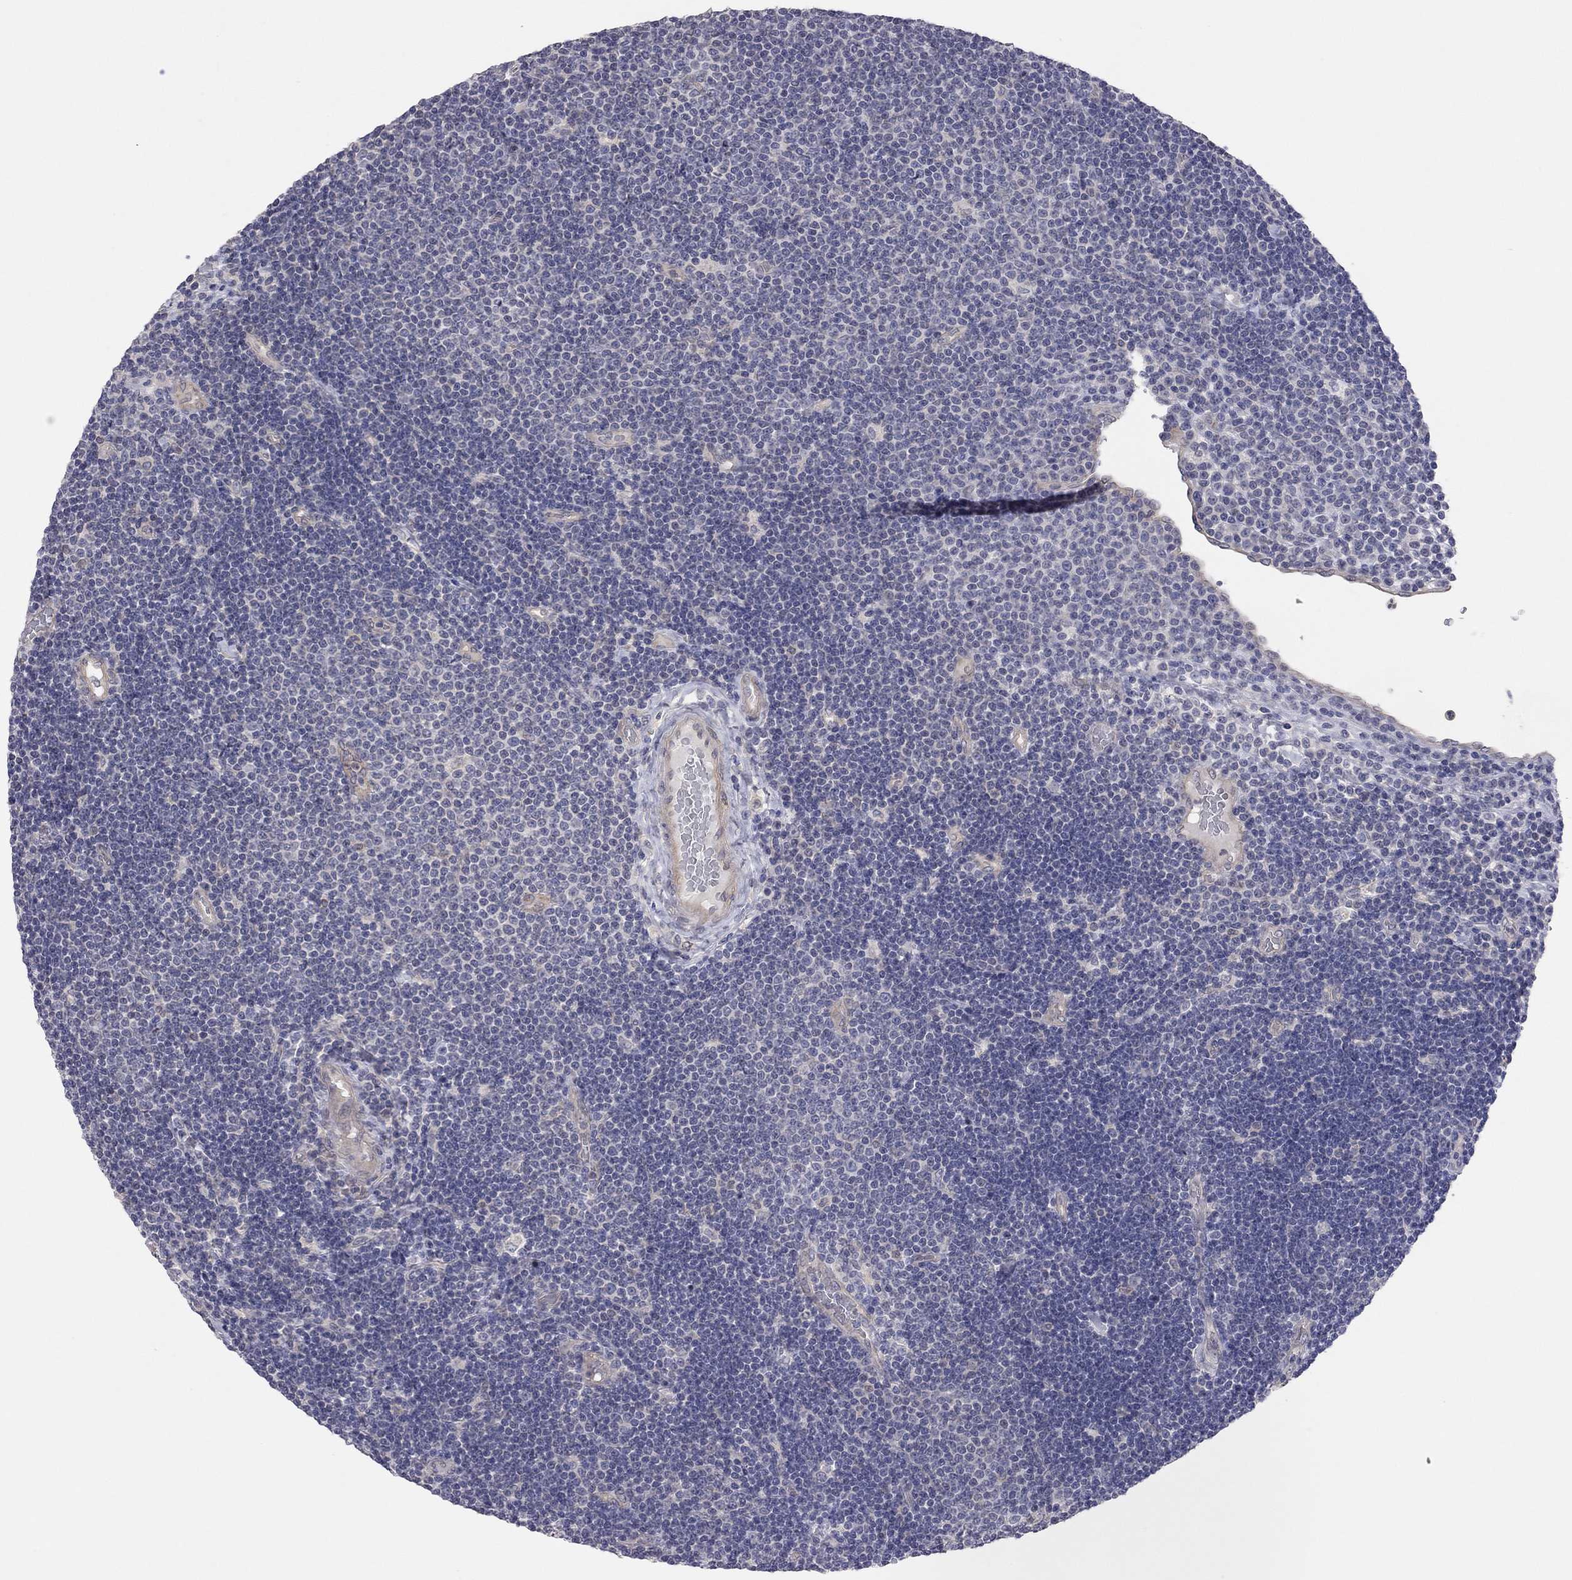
{"staining": {"intensity": "negative", "quantity": "none", "location": "none"}, "tissue": "lymphoma", "cell_type": "Tumor cells", "image_type": "cancer", "snomed": [{"axis": "morphology", "description": "Malignant lymphoma, non-Hodgkin's type, Low grade"}, {"axis": "topography", "description": "Brain"}], "caption": "Immunohistochemical staining of human lymphoma demonstrates no significant expression in tumor cells.", "gene": "KCNB1", "patient": {"sex": "female", "age": 66}}